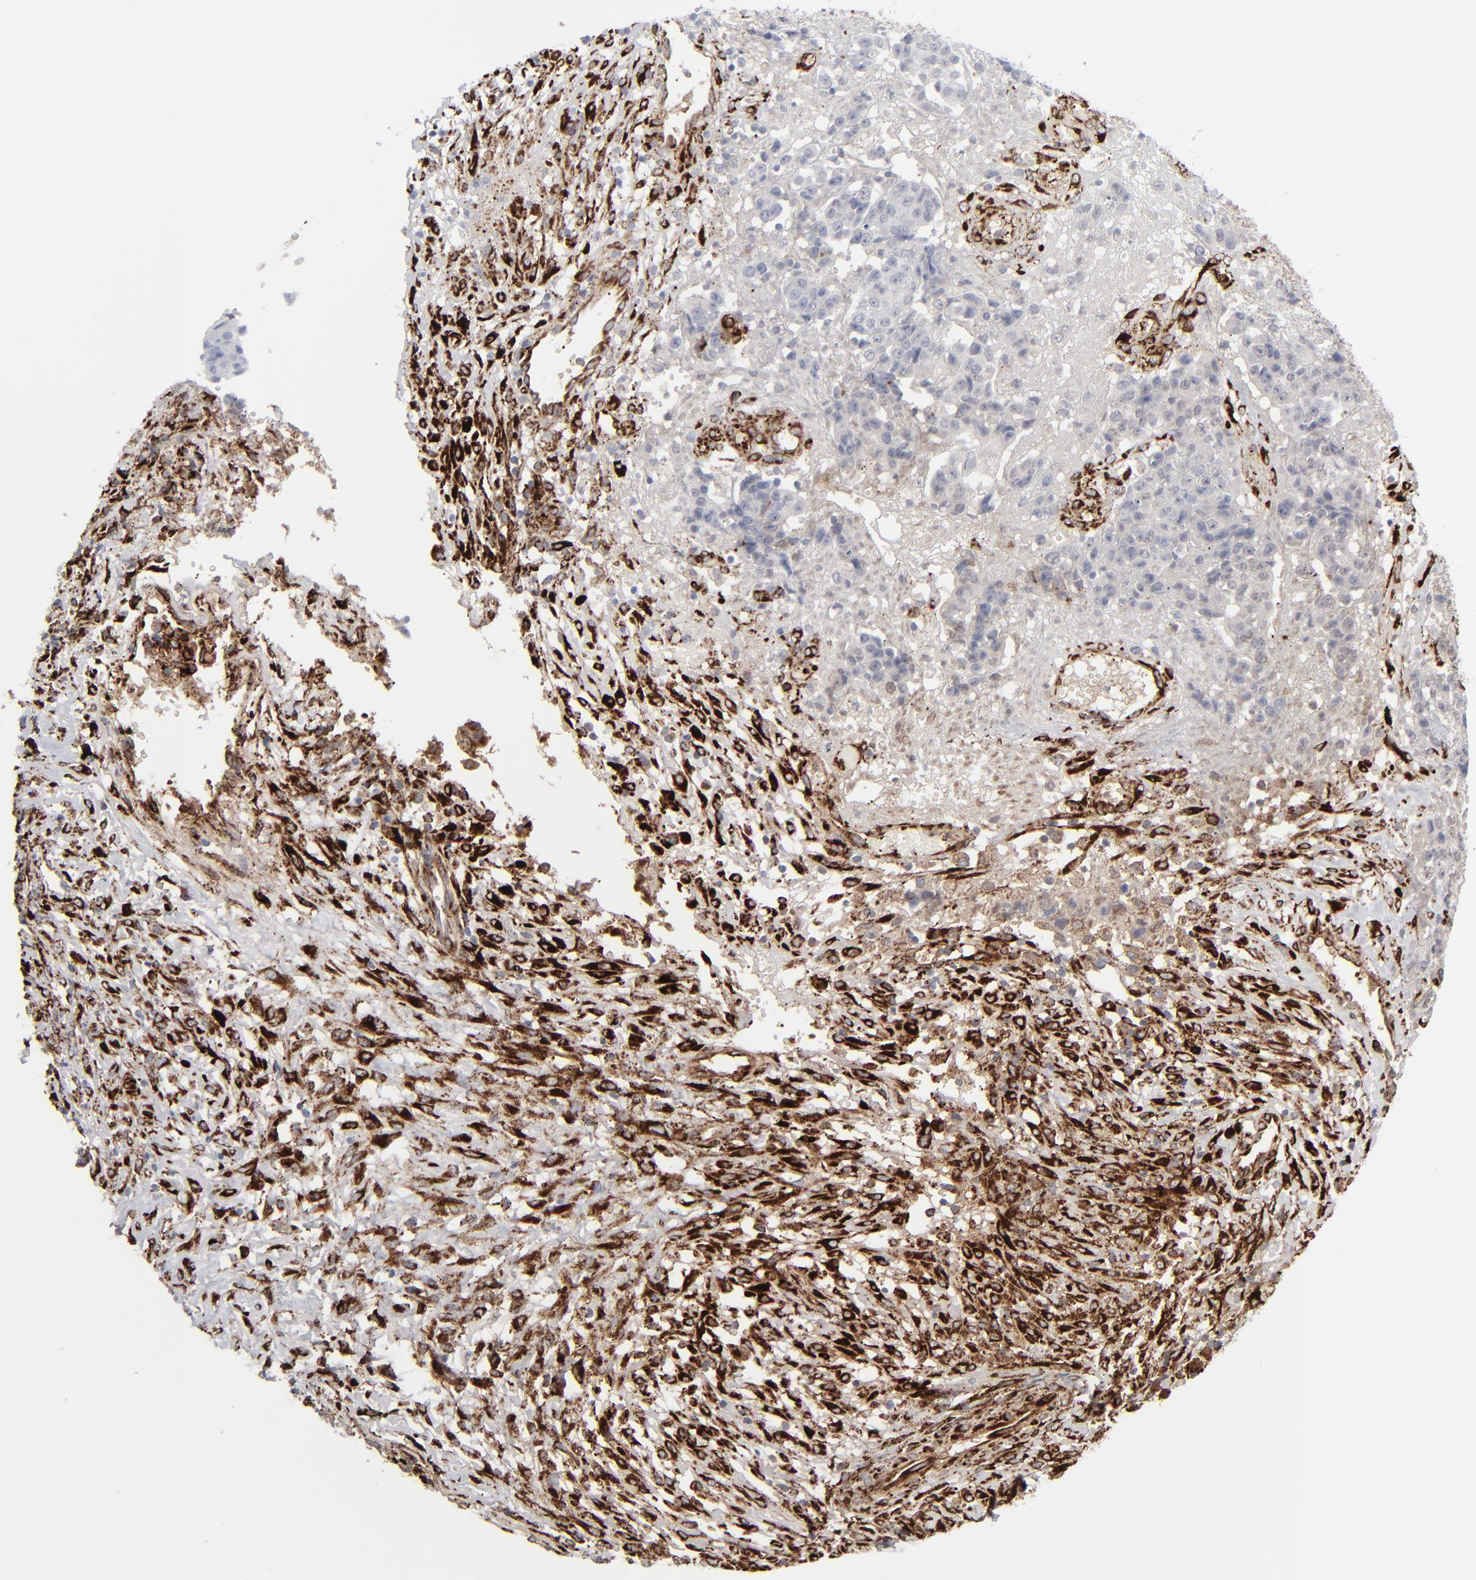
{"staining": {"intensity": "negative", "quantity": "none", "location": "none"}, "tissue": "ovarian cancer", "cell_type": "Tumor cells", "image_type": "cancer", "snomed": [{"axis": "morphology", "description": "Carcinoma, endometroid"}, {"axis": "topography", "description": "Ovary"}], "caption": "Immunohistochemistry image of neoplastic tissue: human endometroid carcinoma (ovarian) stained with DAB (3,3'-diaminobenzidine) exhibits no significant protein staining in tumor cells.", "gene": "SPARC", "patient": {"sex": "female", "age": 42}}